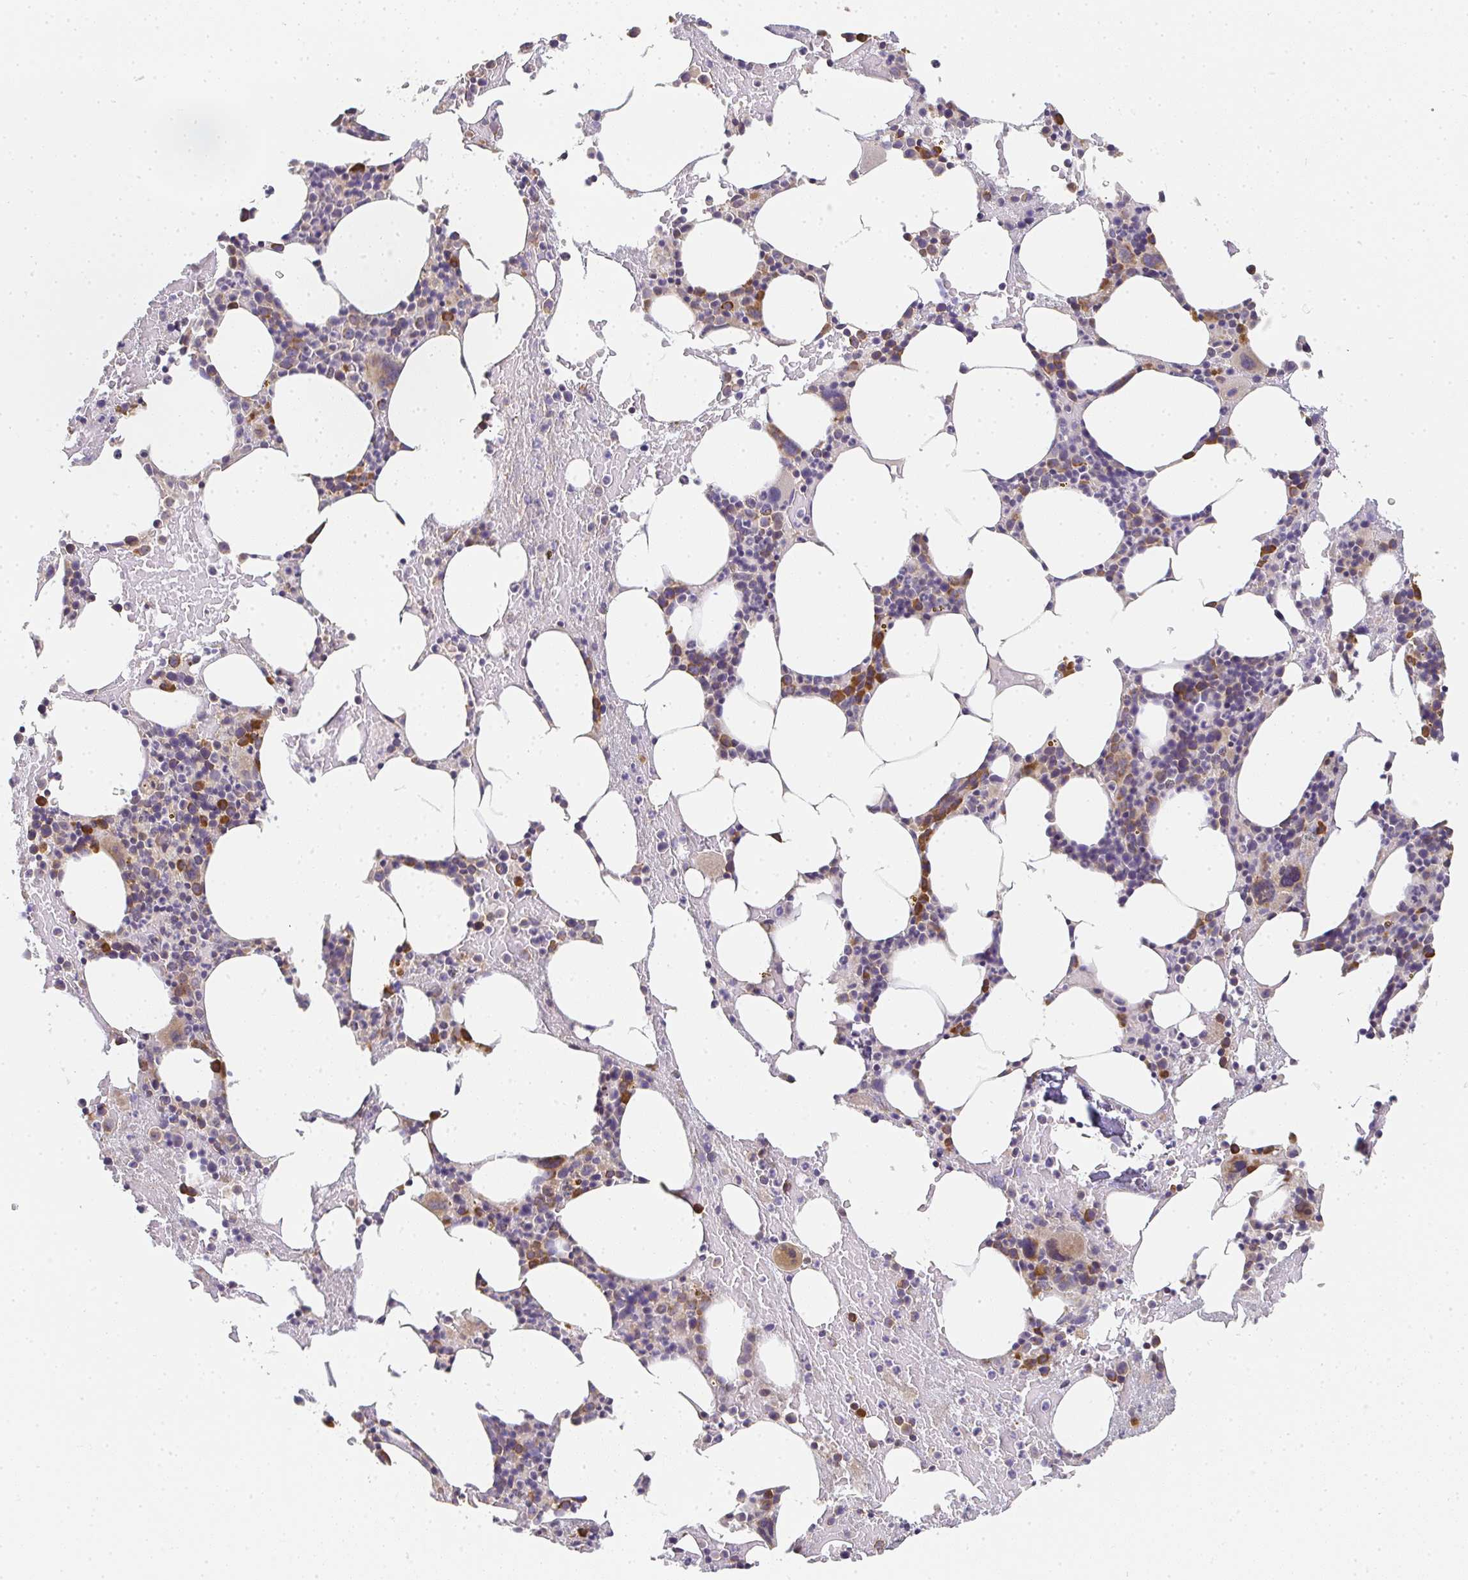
{"staining": {"intensity": "strong", "quantity": "<25%", "location": "cytoplasmic/membranous"}, "tissue": "bone marrow", "cell_type": "Hematopoietic cells", "image_type": "normal", "snomed": [{"axis": "morphology", "description": "Normal tissue, NOS"}, {"axis": "topography", "description": "Bone marrow"}], "caption": "Immunohistochemical staining of benign bone marrow shows <25% levels of strong cytoplasmic/membranous protein positivity in approximately <25% of hematopoietic cells.", "gene": "SLC35B3", "patient": {"sex": "female", "age": 62}}